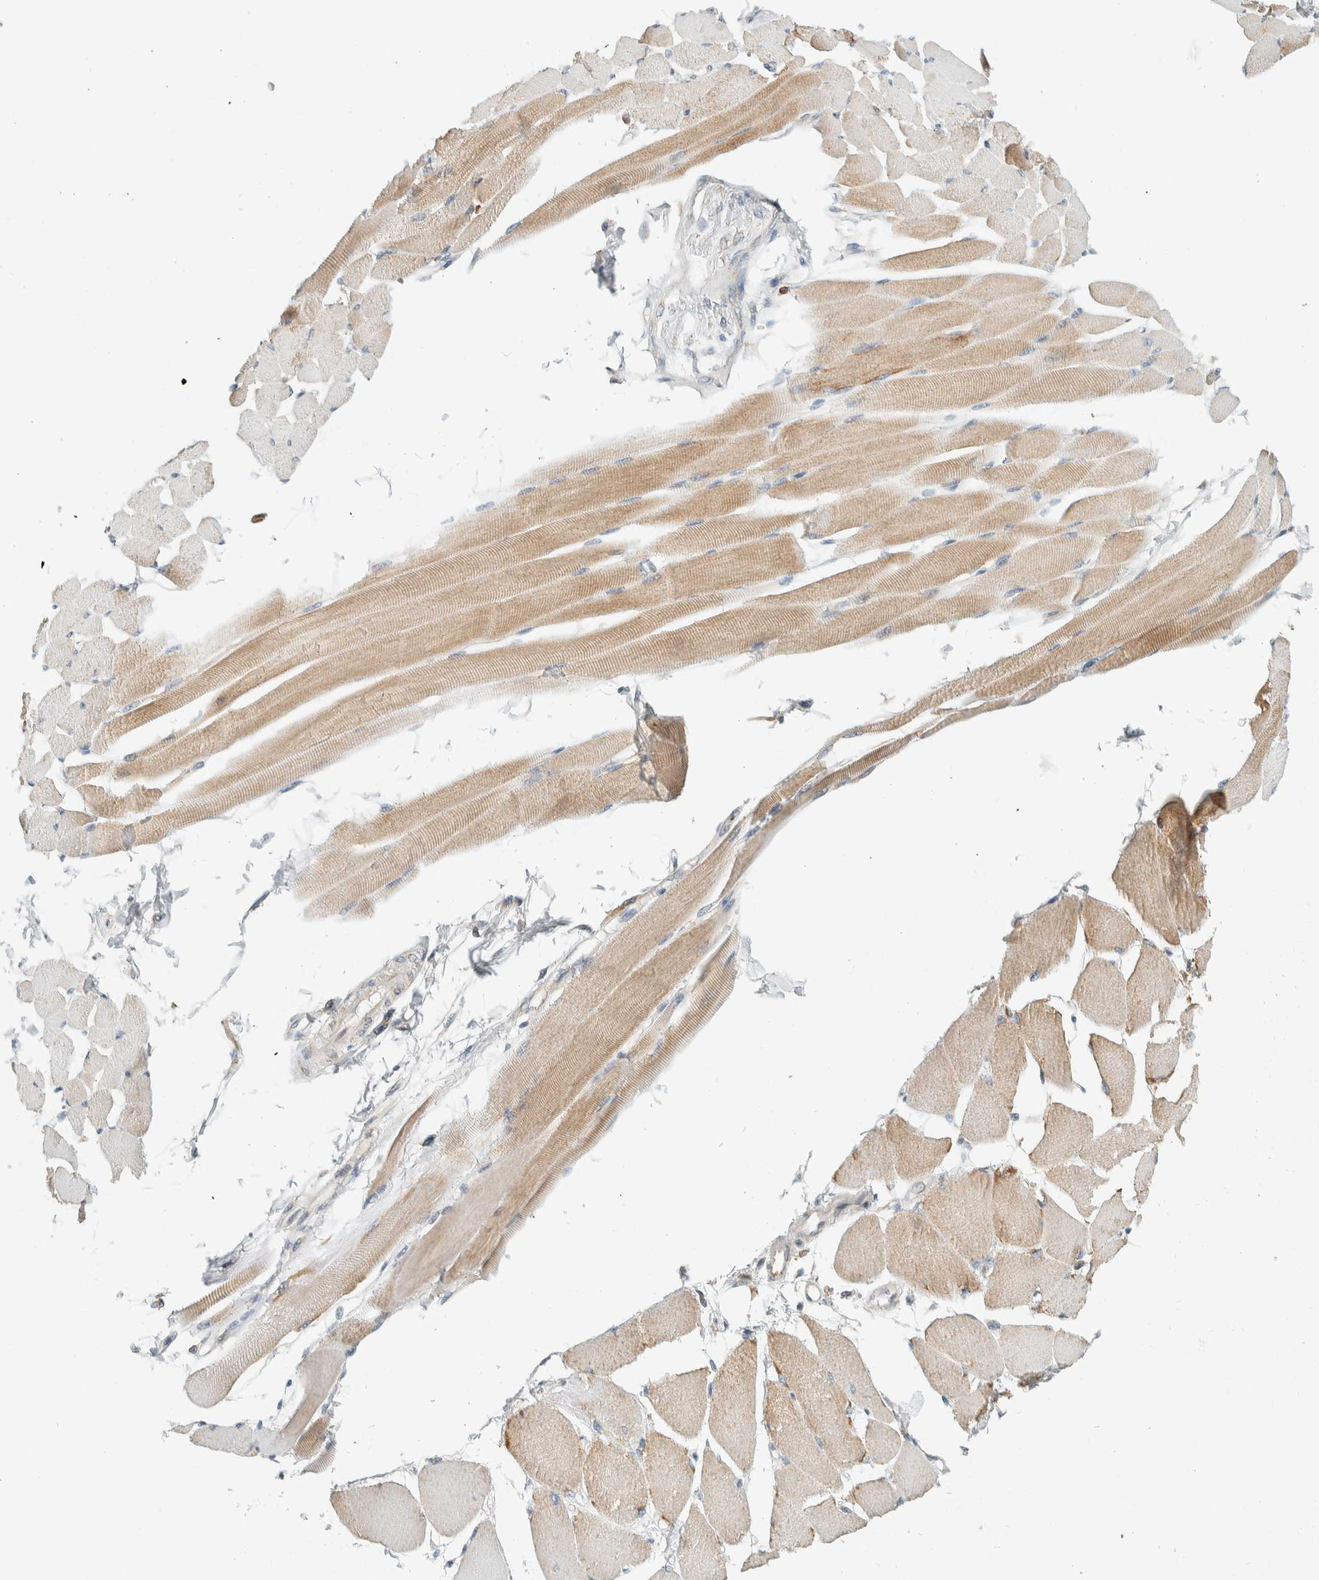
{"staining": {"intensity": "weak", "quantity": "25%-75%", "location": "cytoplasmic/membranous"}, "tissue": "skeletal muscle", "cell_type": "Myocytes", "image_type": "normal", "snomed": [{"axis": "morphology", "description": "Normal tissue, NOS"}, {"axis": "topography", "description": "Skeletal muscle"}, {"axis": "topography", "description": "Peripheral nerve tissue"}], "caption": "IHC (DAB) staining of normal human skeletal muscle shows weak cytoplasmic/membranous protein expression in about 25%-75% of myocytes.", "gene": "CCDC57", "patient": {"sex": "female", "age": 84}}